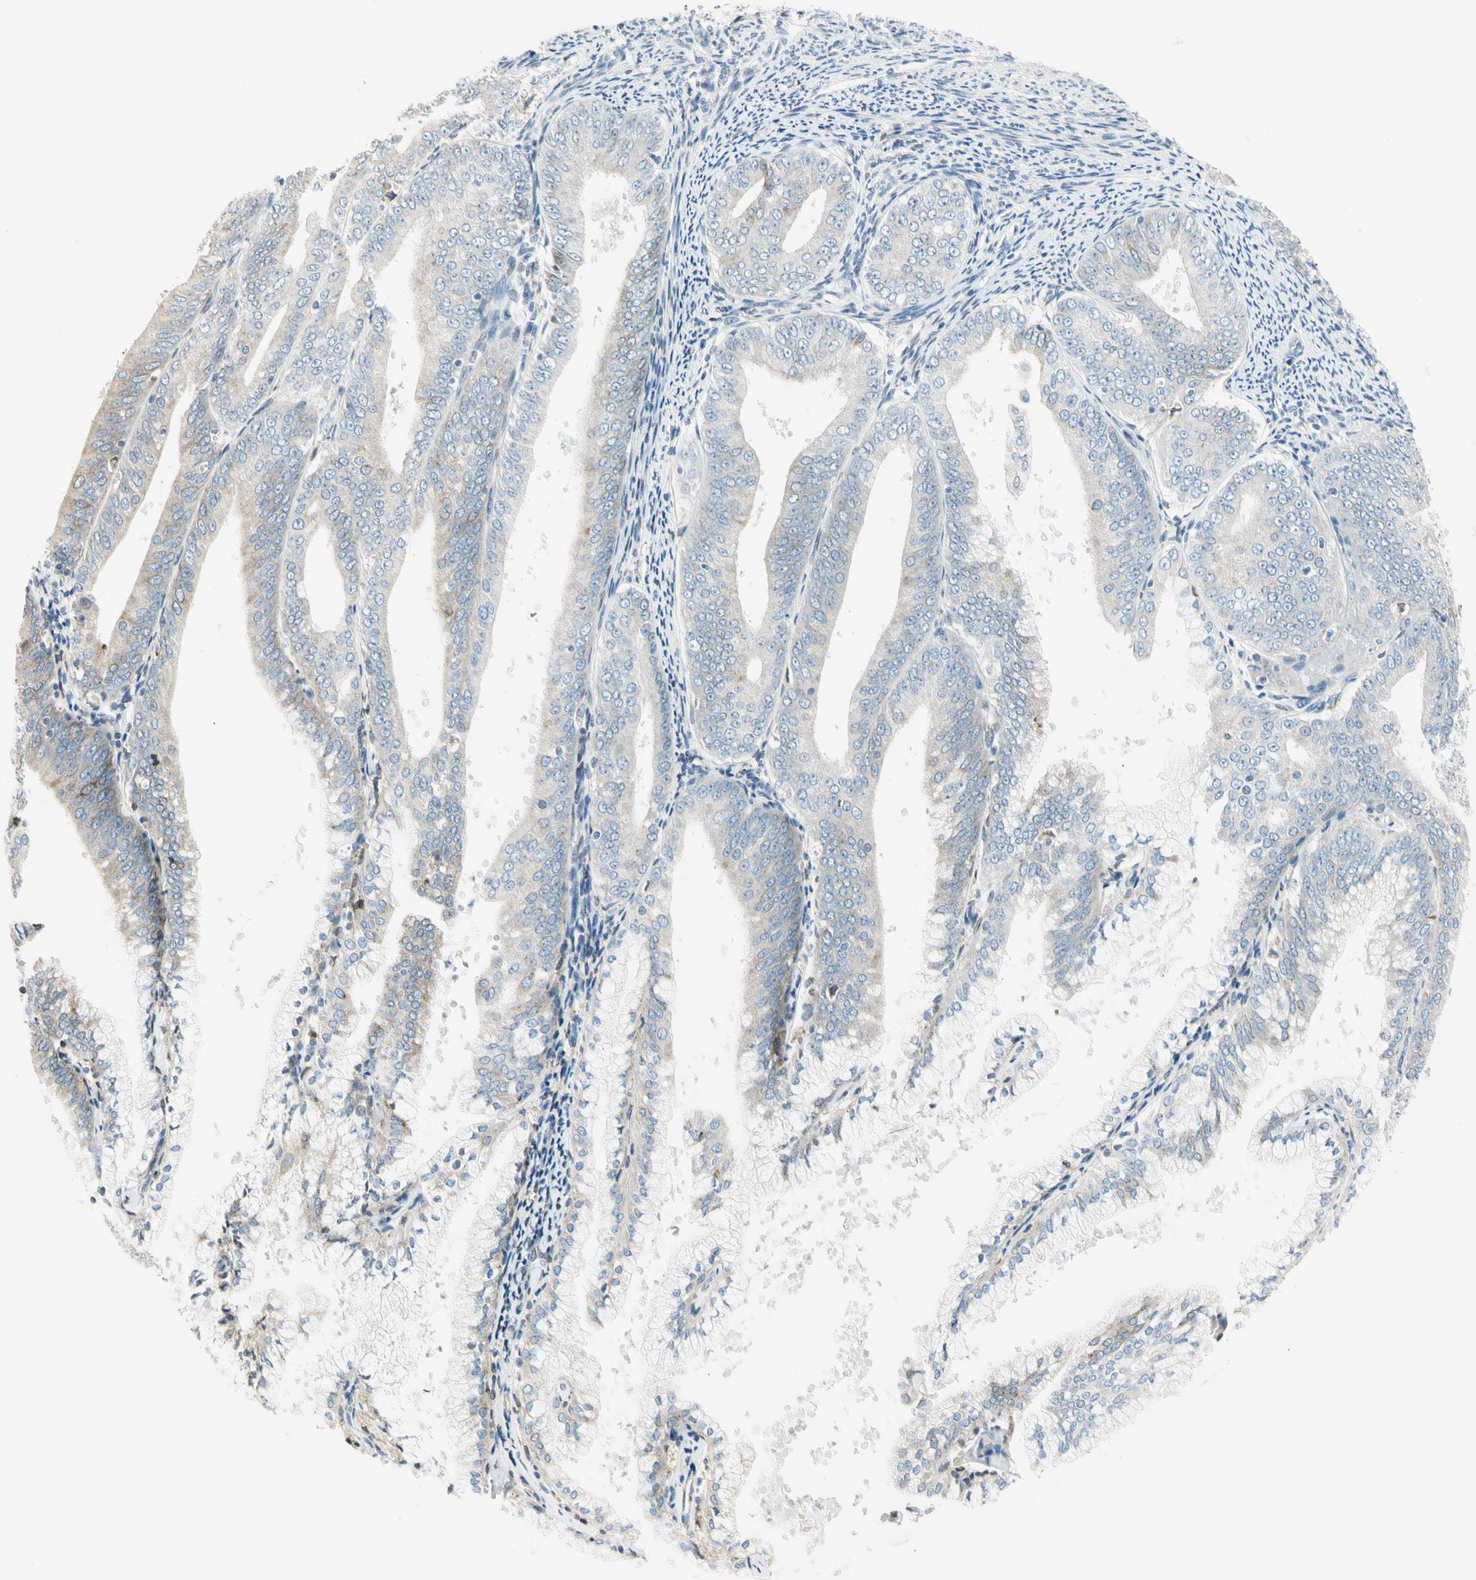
{"staining": {"intensity": "negative", "quantity": "none", "location": "none"}, "tissue": "endometrial cancer", "cell_type": "Tumor cells", "image_type": "cancer", "snomed": [{"axis": "morphology", "description": "Adenocarcinoma, NOS"}, {"axis": "topography", "description": "Endometrium"}], "caption": "Immunohistochemistry micrograph of neoplastic tissue: endometrial cancer stained with DAB (3,3'-diaminobenzidine) demonstrates no significant protein expression in tumor cells.", "gene": "TNFSF11", "patient": {"sex": "female", "age": 63}}